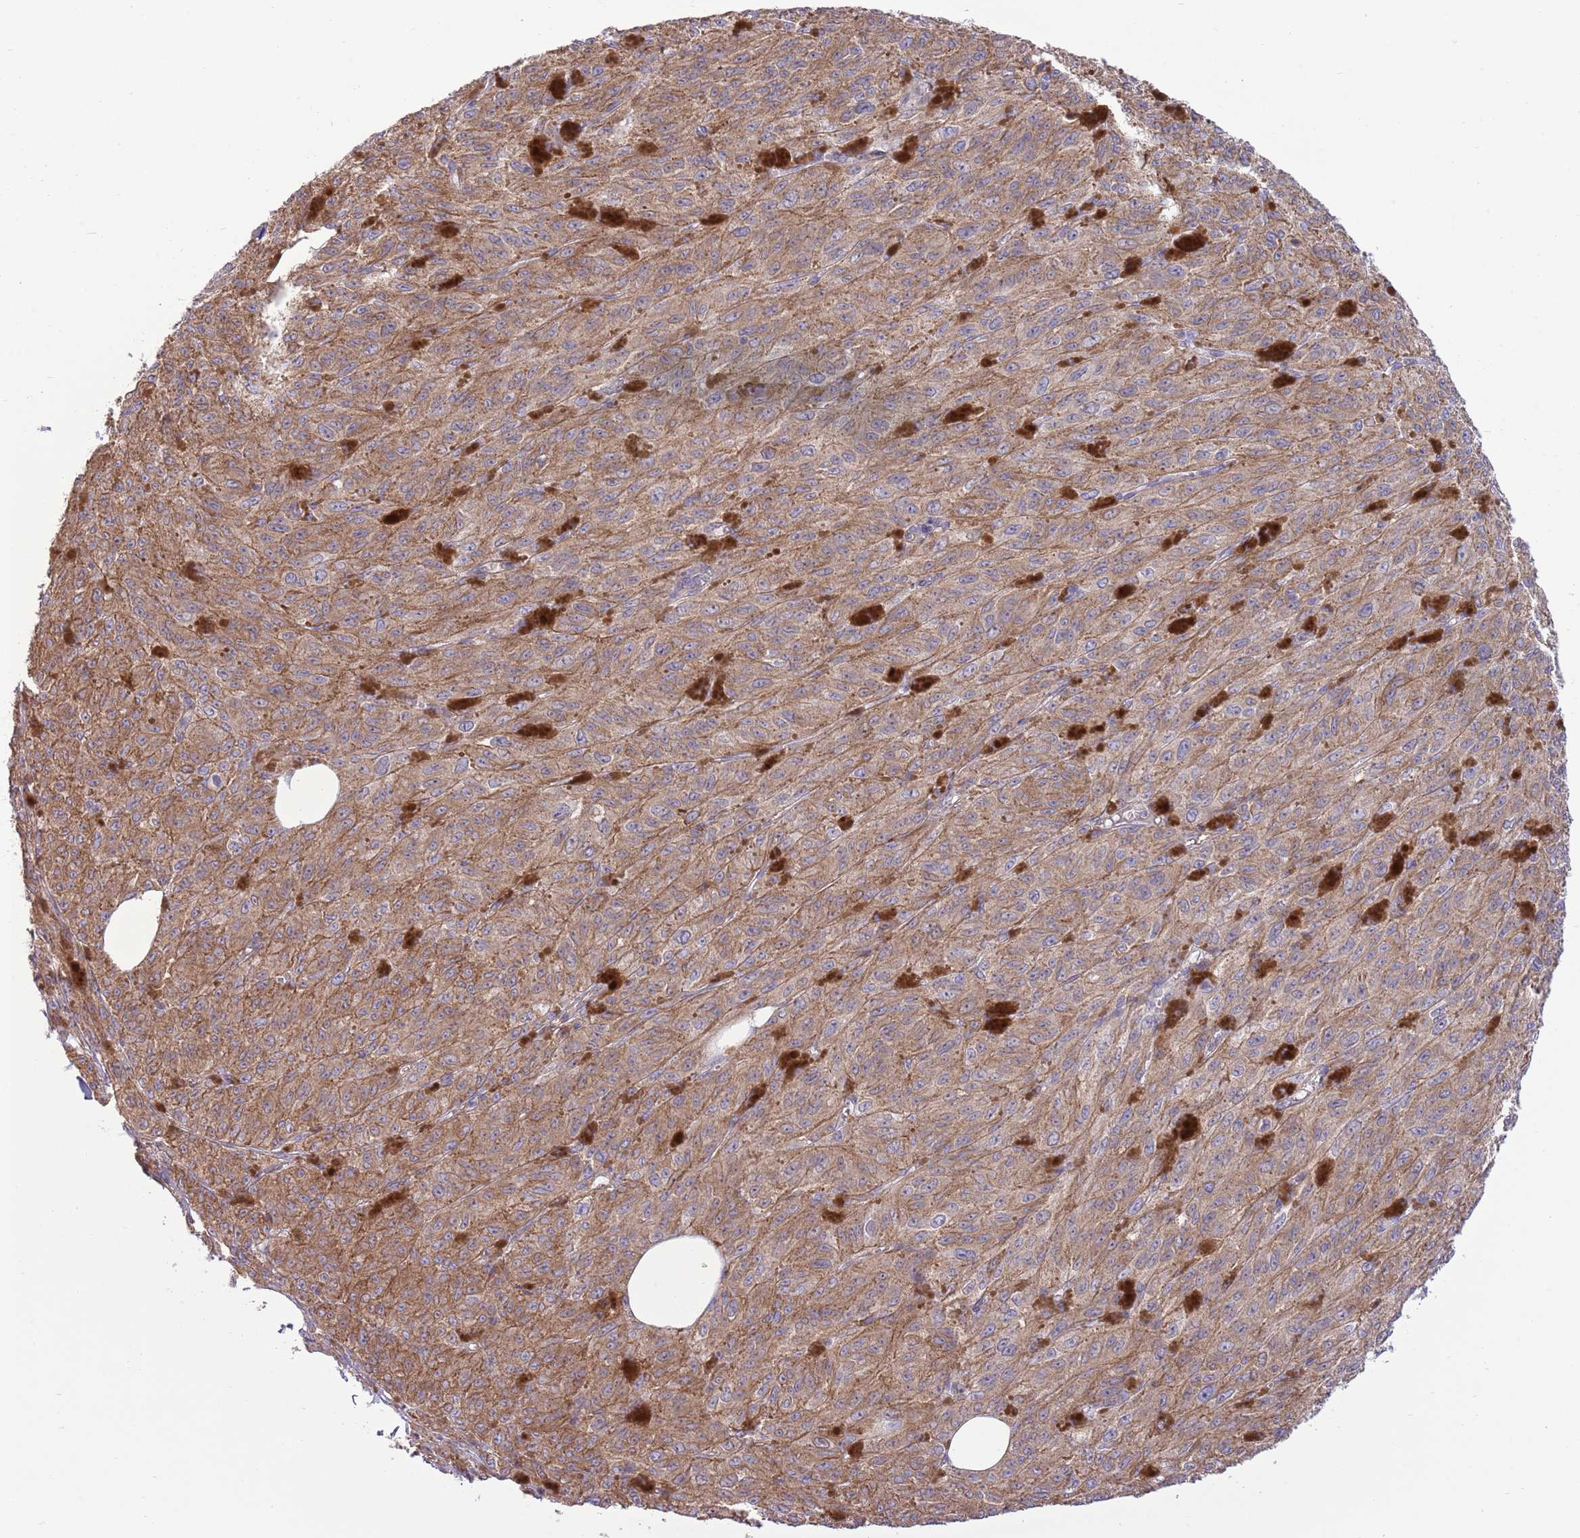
{"staining": {"intensity": "moderate", "quantity": ">75%", "location": "cytoplasmic/membranous"}, "tissue": "melanoma", "cell_type": "Tumor cells", "image_type": "cancer", "snomed": [{"axis": "morphology", "description": "Malignant melanoma, NOS"}, {"axis": "topography", "description": "Skin"}], "caption": "Moderate cytoplasmic/membranous positivity for a protein is present in approximately >75% of tumor cells of melanoma using immunohistochemistry.", "gene": "ARL2BP", "patient": {"sex": "female", "age": 52}}